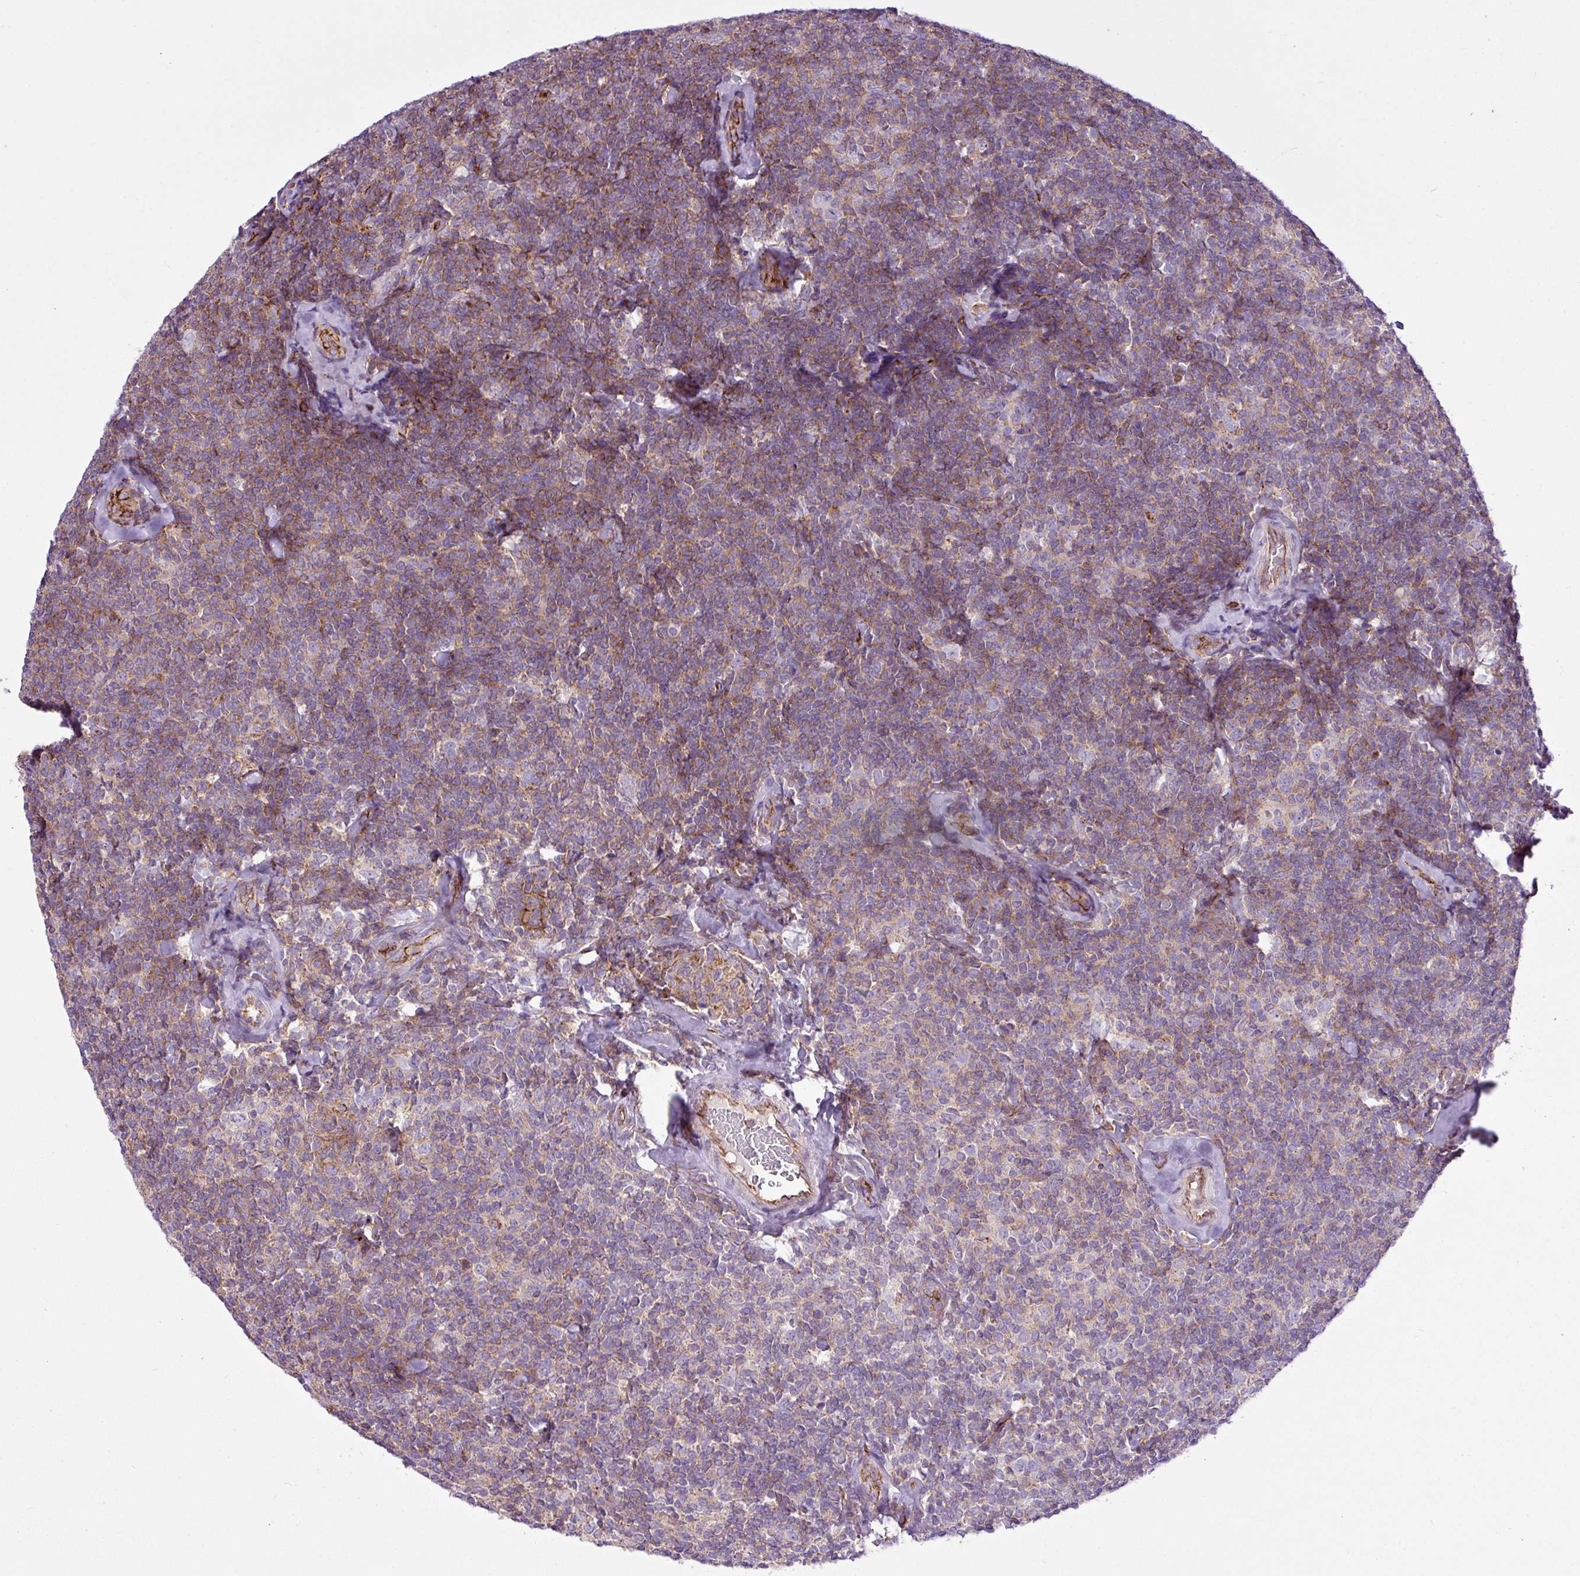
{"staining": {"intensity": "moderate", "quantity": "25%-75%", "location": "cytoplasmic/membranous"}, "tissue": "lymphoma", "cell_type": "Tumor cells", "image_type": "cancer", "snomed": [{"axis": "morphology", "description": "Malignant lymphoma, non-Hodgkin's type, Low grade"}, {"axis": "topography", "description": "Lymph node"}], "caption": "Protein expression analysis of human malignant lymphoma, non-Hodgkin's type (low-grade) reveals moderate cytoplasmic/membranous staining in about 25%-75% of tumor cells. (DAB = brown stain, brightfield microscopy at high magnification).", "gene": "EME2", "patient": {"sex": "female", "age": 56}}